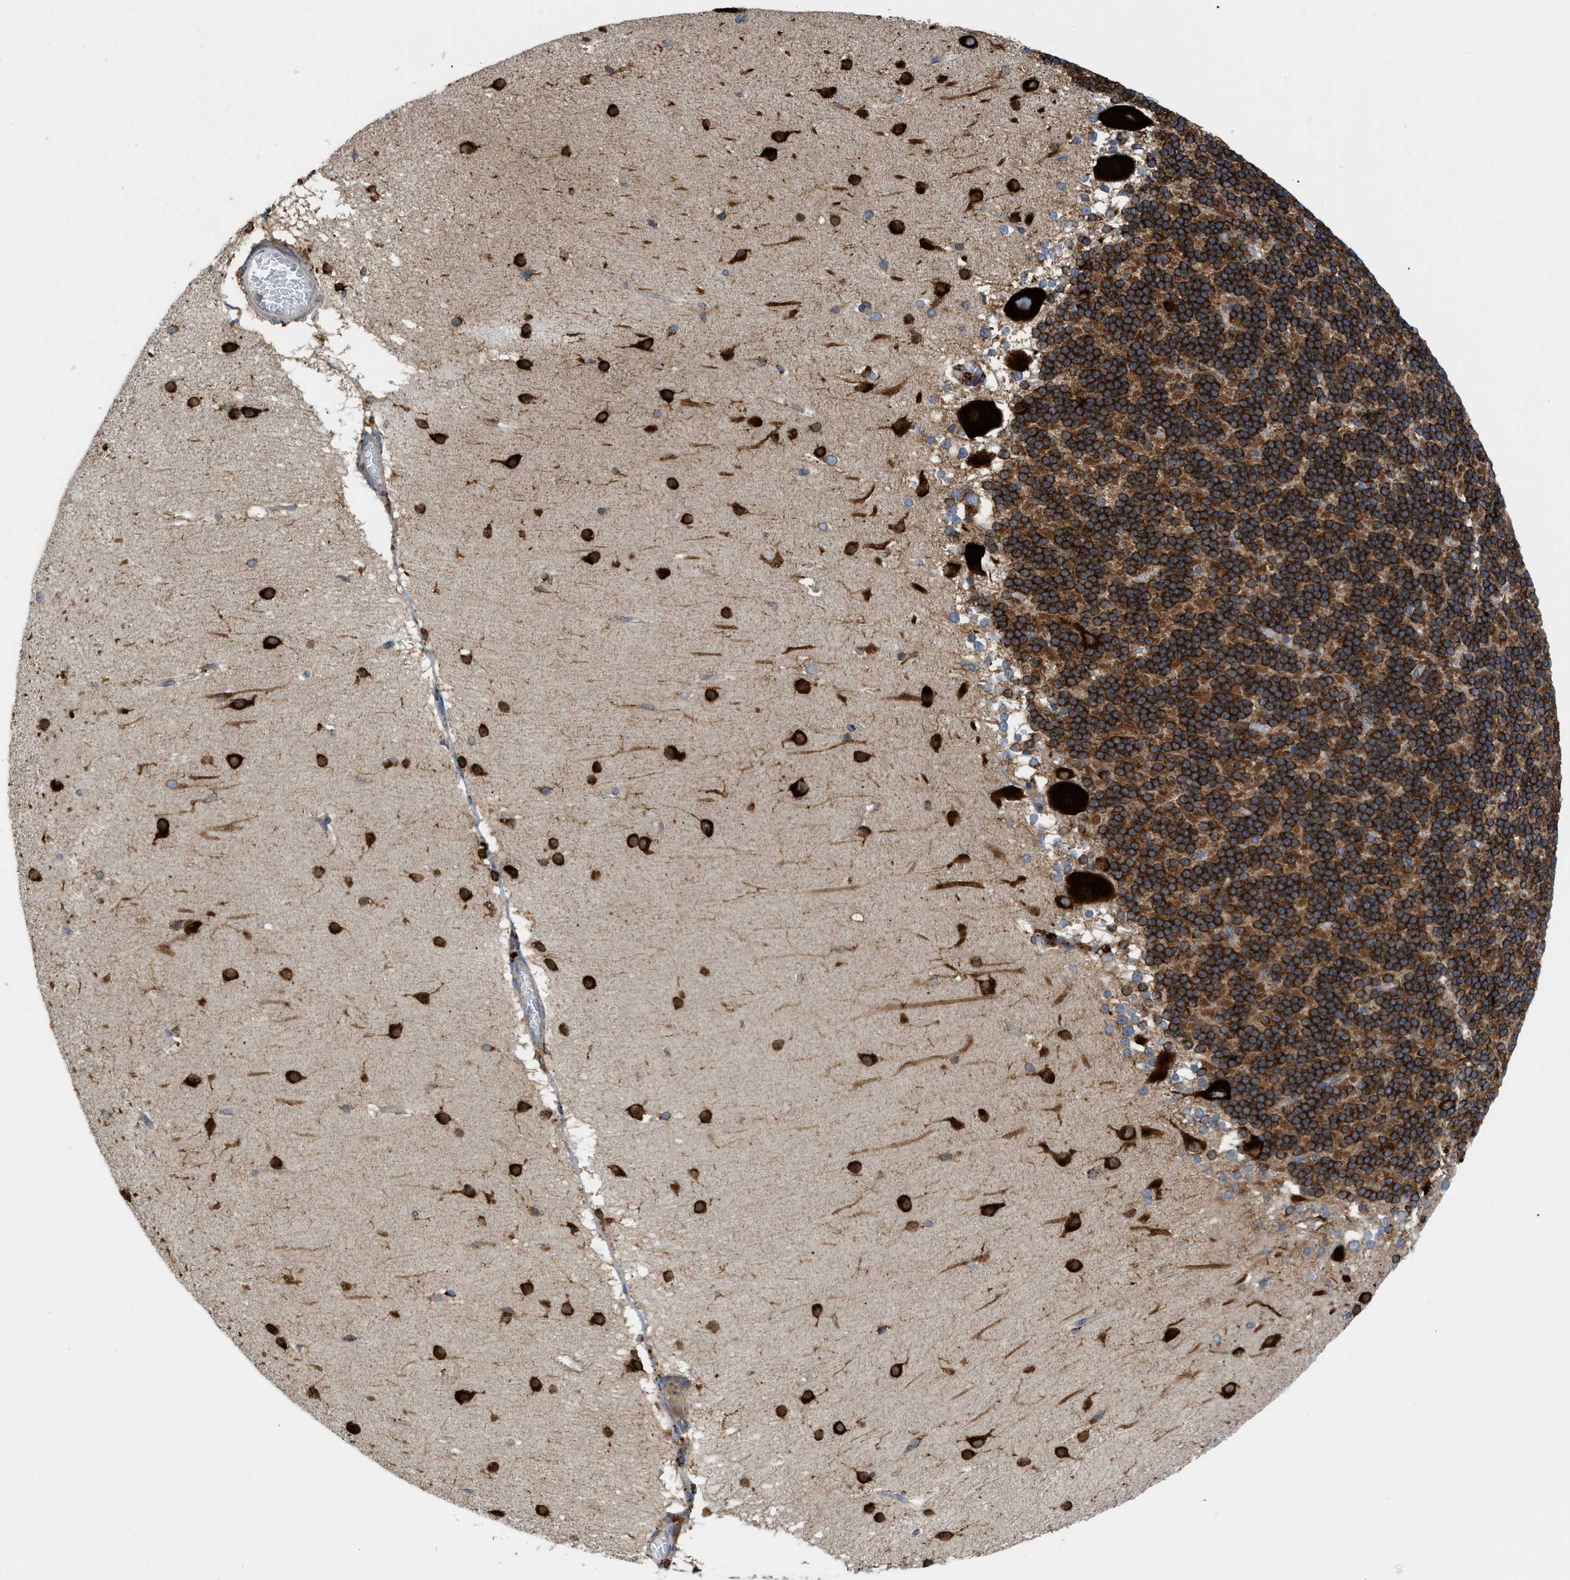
{"staining": {"intensity": "strong", "quantity": ">75%", "location": "cytoplasmic/membranous"}, "tissue": "cerebellum", "cell_type": "Cells in granular layer", "image_type": "normal", "snomed": [{"axis": "morphology", "description": "Normal tissue, NOS"}, {"axis": "topography", "description": "Cerebellum"}], "caption": "Cerebellum stained with IHC exhibits strong cytoplasmic/membranous staining in about >75% of cells in granular layer. (Brightfield microscopy of DAB IHC at high magnification).", "gene": "GPAT4", "patient": {"sex": "female", "age": 19}}